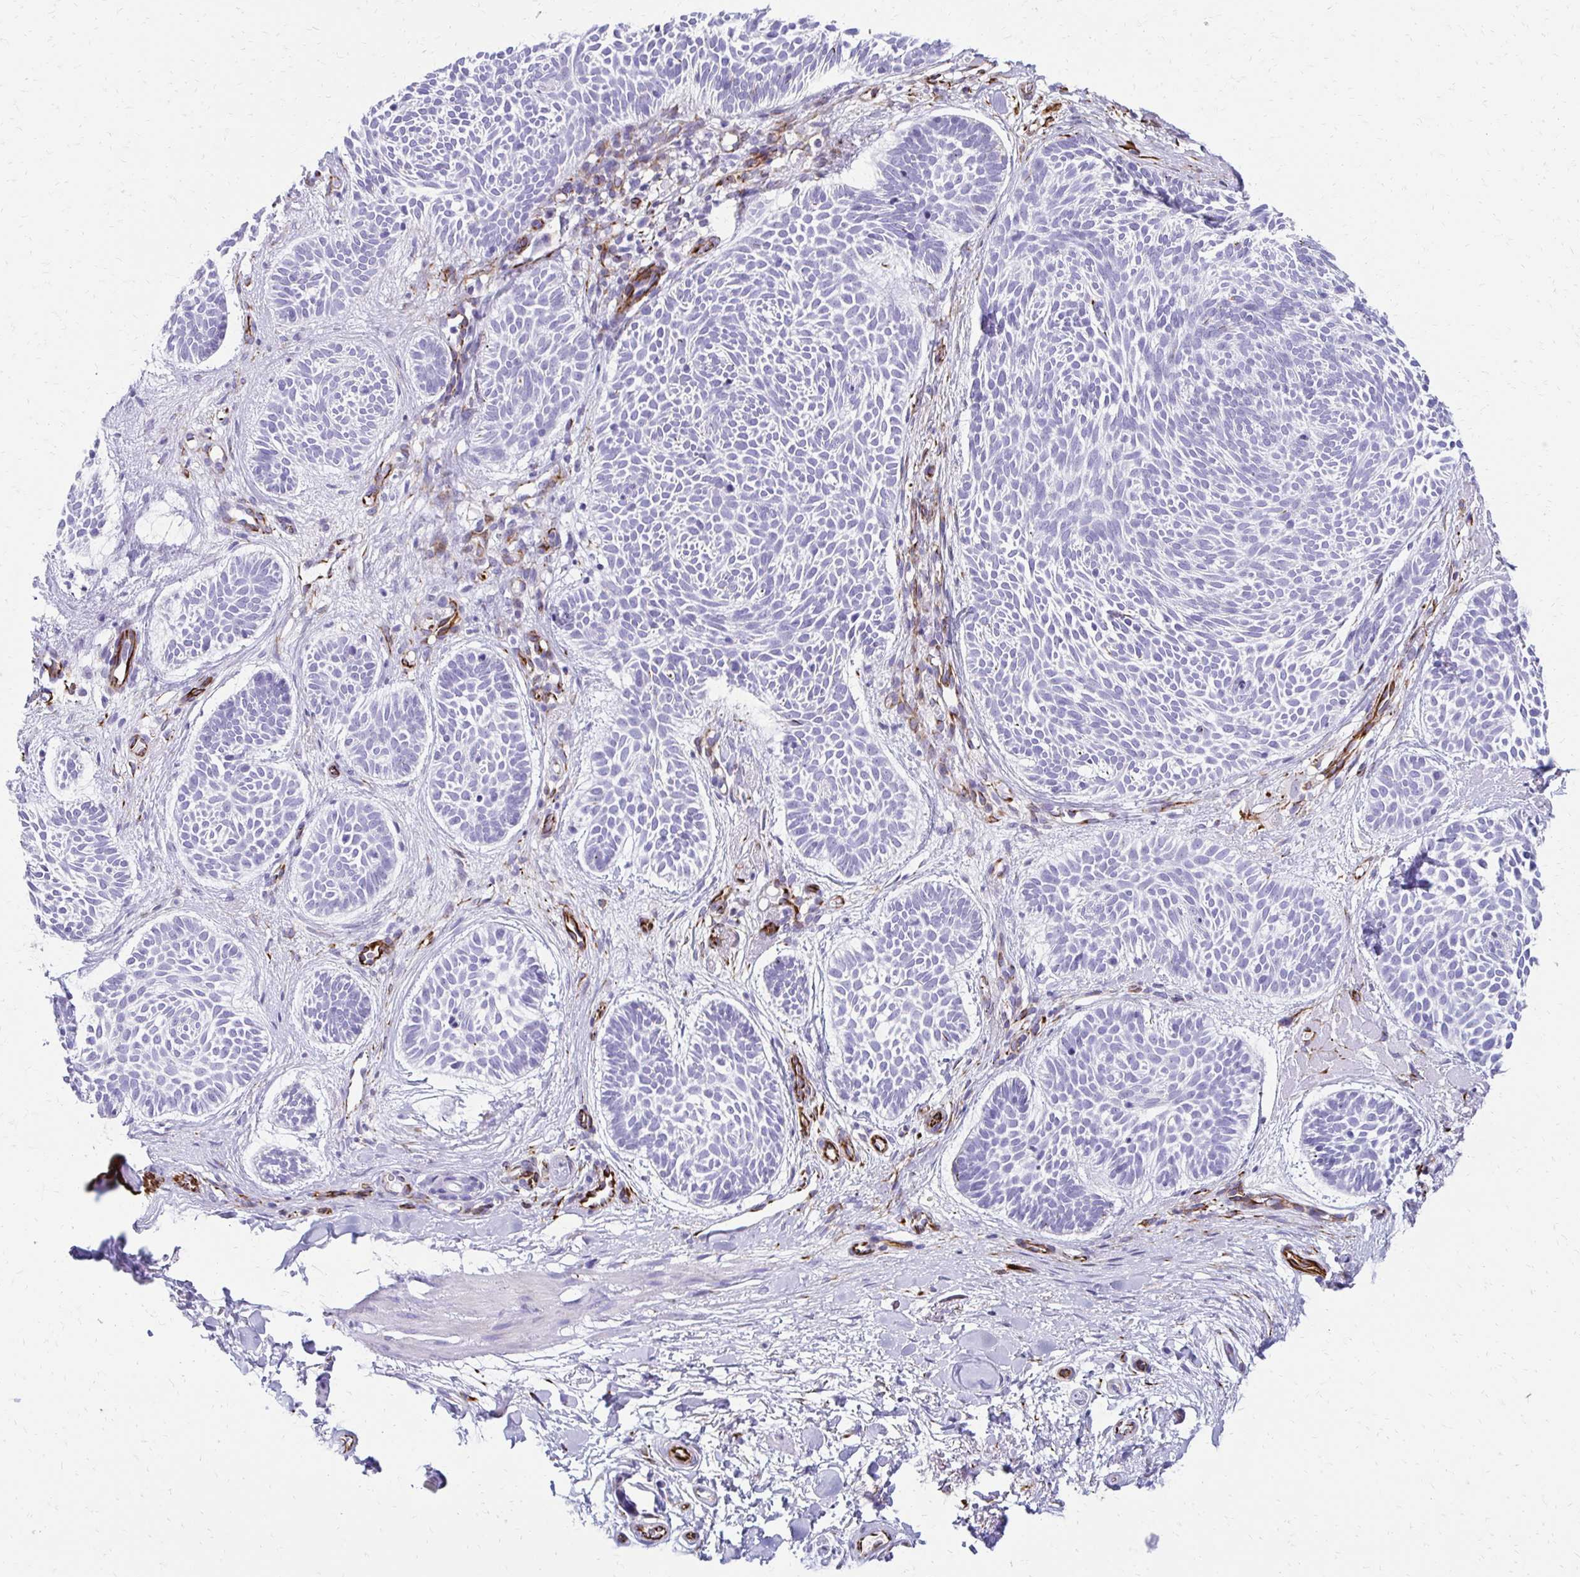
{"staining": {"intensity": "negative", "quantity": "none", "location": "none"}, "tissue": "skin cancer", "cell_type": "Tumor cells", "image_type": "cancer", "snomed": [{"axis": "morphology", "description": "Basal cell carcinoma"}, {"axis": "topography", "description": "Skin"}], "caption": "Tumor cells show no significant expression in skin basal cell carcinoma.", "gene": "TMEM54", "patient": {"sex": "male", "age": 89}}